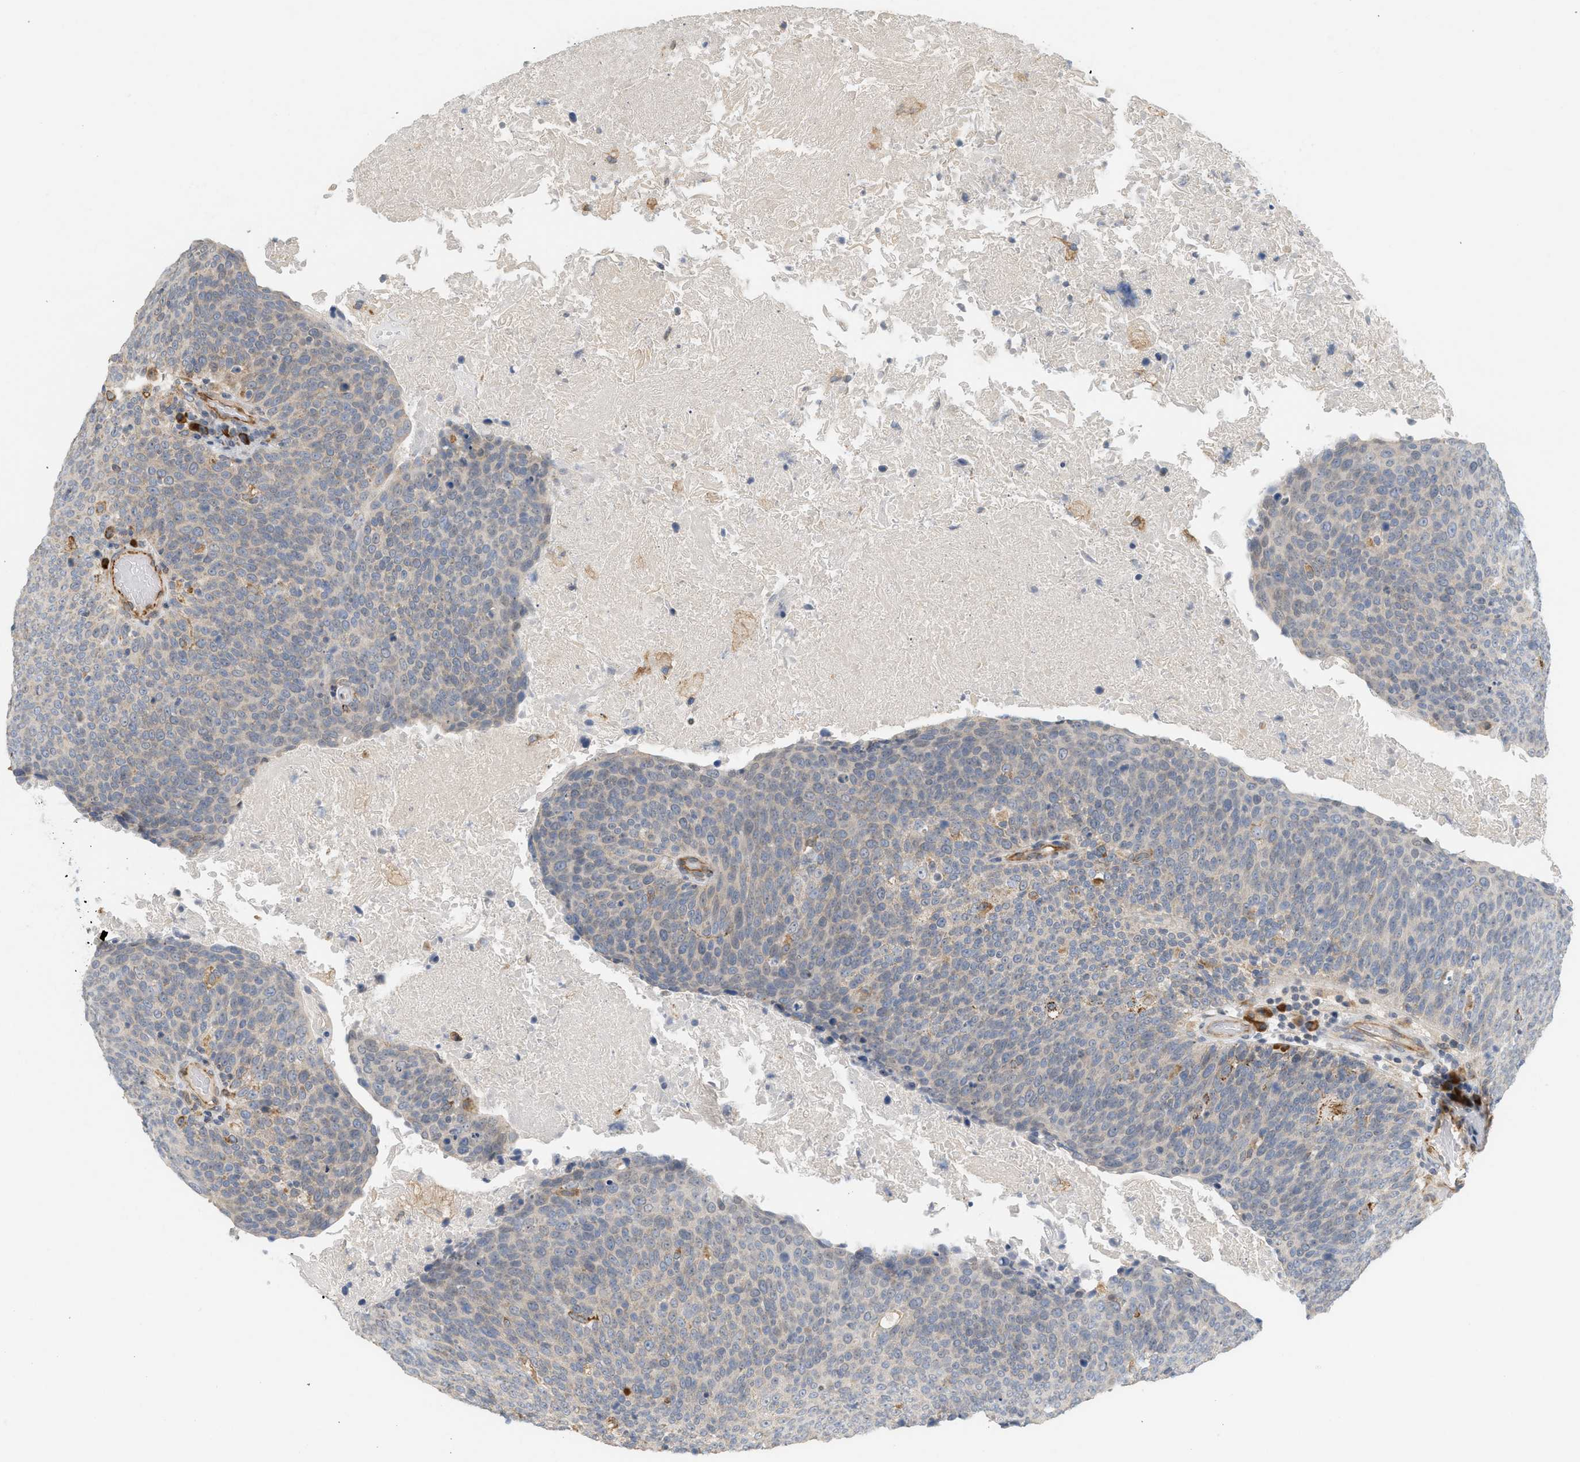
{"staining": {"intensity": "negative", "quantity": "none", "location": "none"}, "tissue": "head and neck cancer", "cell_type": "Tumor cells", "image_type": "cancer", "snomed": [{"axis": "morphology", "description": "Squamous cell carcinoma, NOS"}, {"axis": "morphology", "description": "Squamous cell carcinoma, metastatic, NOS"}, {"axis": "topography", "description": "Lymph node"}, {"axis": "topography", "description": "Head-Neck"}], "caption": "Immunohistochemistry (IHC) photomicrograph of neoplastic tissue: head and neck cancer stained with DAB shows no significant protein positivity in tumor cells.", "gene": "SVOP", "patient": {"sex": "male", "age": 62}}